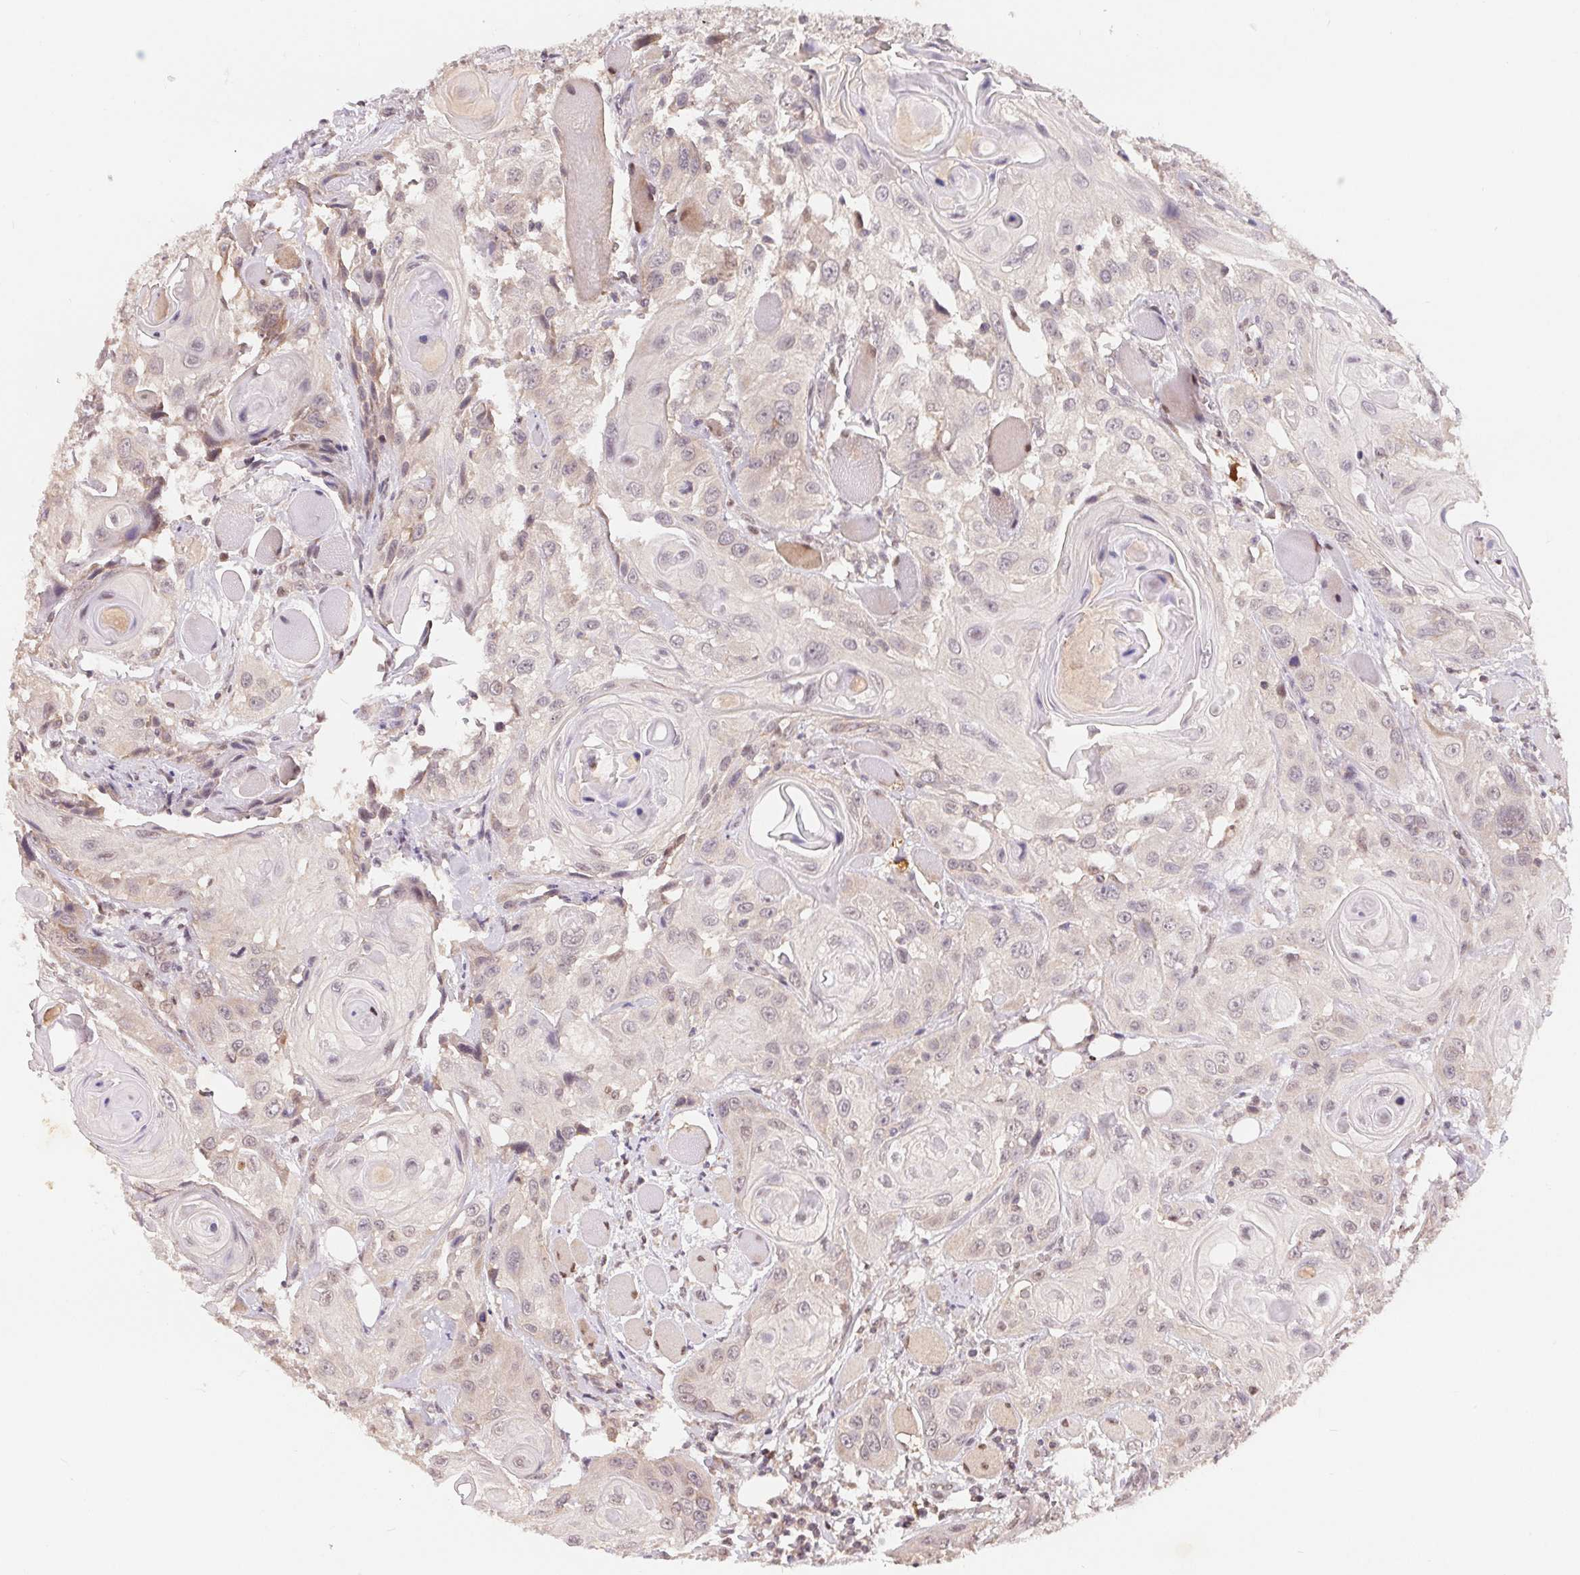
{"staining": {"intensity": "negative", "quantity": "none", "location": "none"}, "tissue": "head and neck cancer", "cell_type": "Tumor cells", "image_type": "cancer", "snomed": [{"axis": "morphology", "description": "Squamous cell carcinoma, NOS"}, {"axis": "topography", "description": "Oral tissue"}, {"axis": "topography", "description": "Head-Neck"}], "caption": "Tumor cells show no significant protein staining in head and neck cancer (squamous cell carcinoma).", "gene": "HMGN3", "patient": {"sex": "male", "age": 58}}